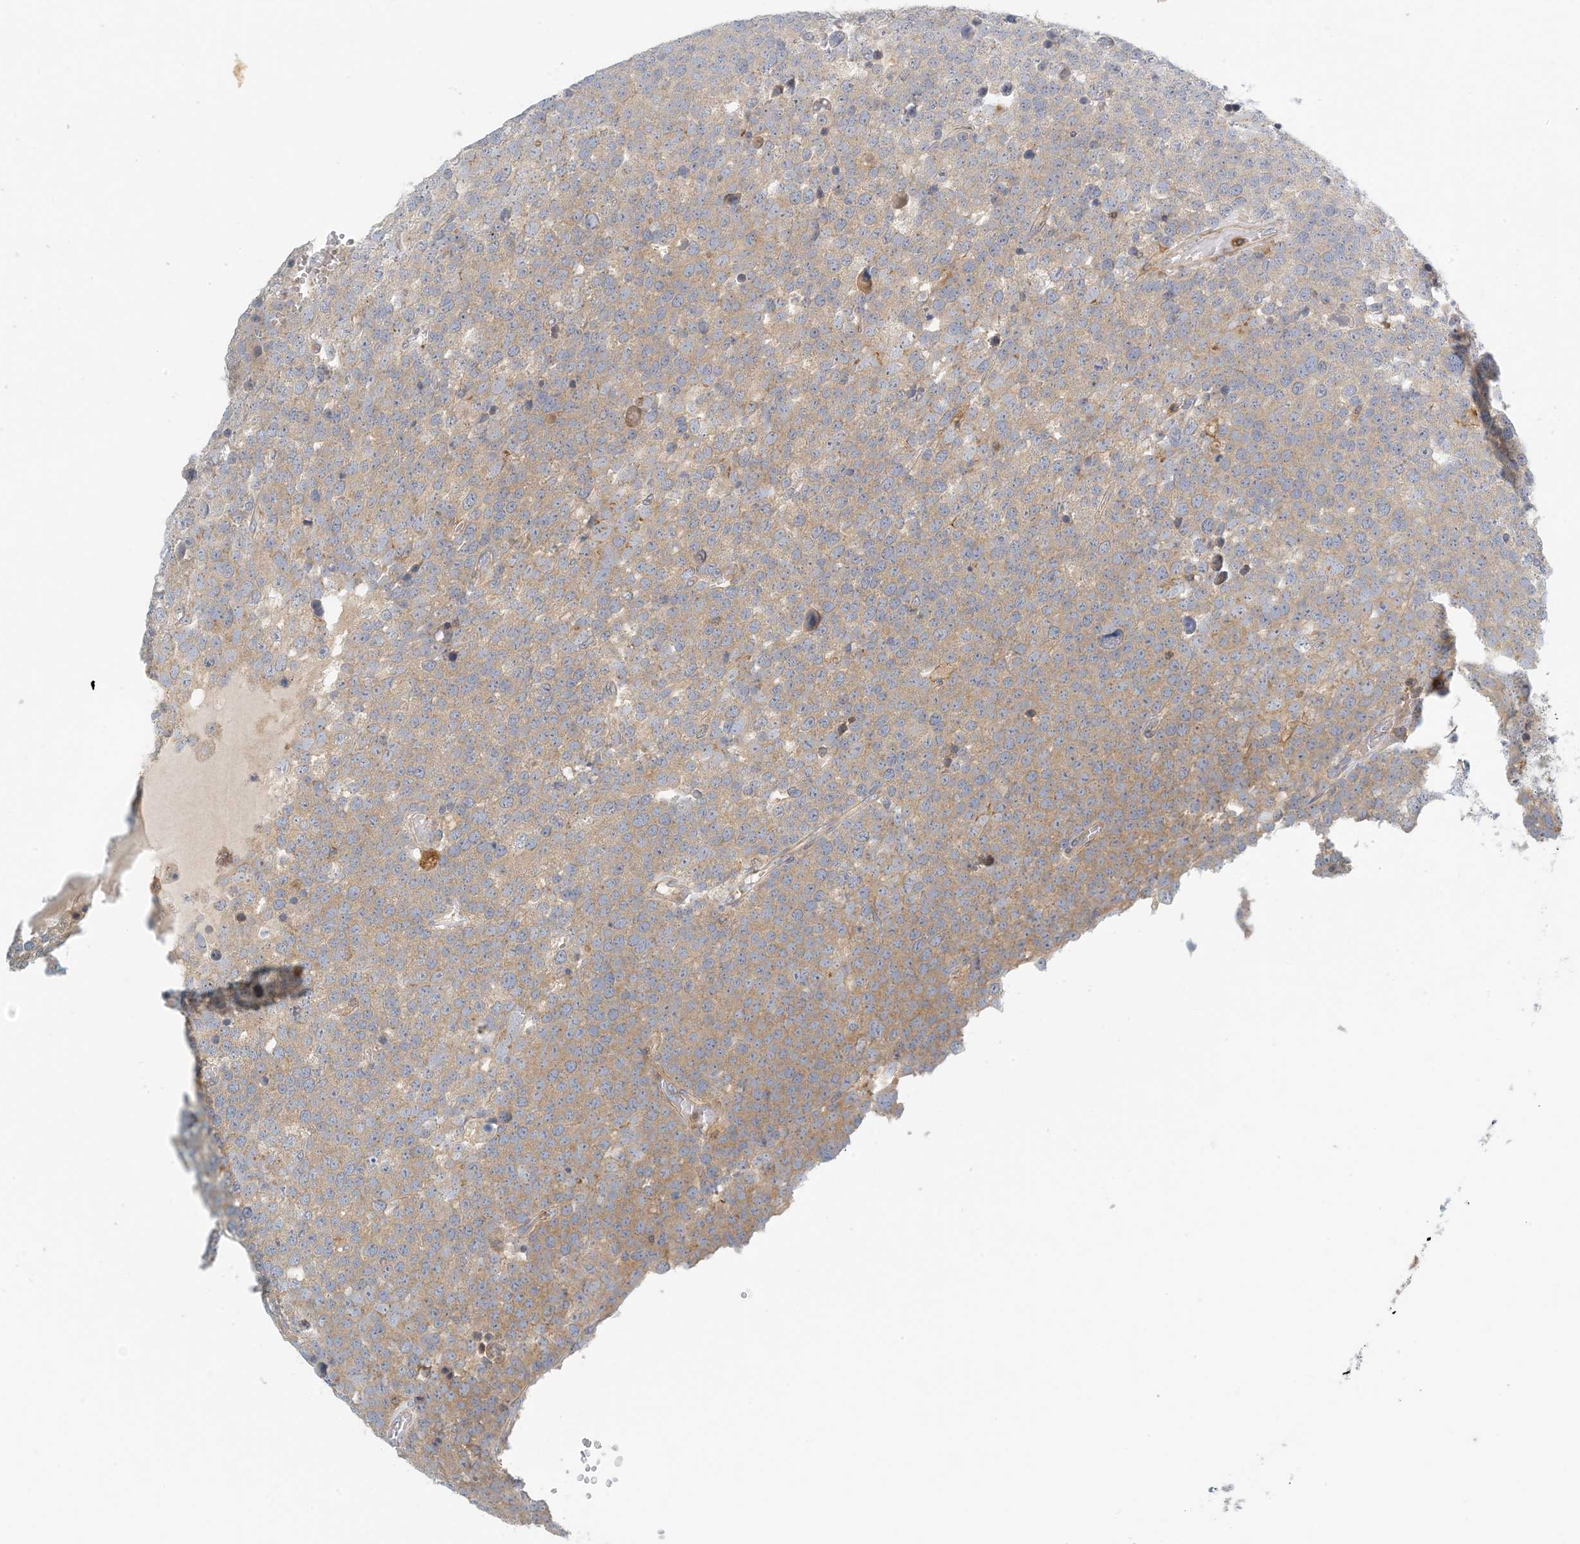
{"staining": {"intensity": "weak", "quantity": ">75%", "location": "cytoplasmic/membranous"}, "tissue": "testis cancer", "cell_type": "Tumor cells", "image_type": "cancer", "snomed": [{"axis": "morphology", "description": "Seminoma, NOS"}, {"axis": "topography", "description": "Testis"}], "caption": "Testis seminoma was stained to show a protein in brown. There is low levels of weak cytoplasmic/membranous positivity in about >75% of tumor cells.", "gene": "COLEC11", "patient": {"sex": "male", "age": 71}}